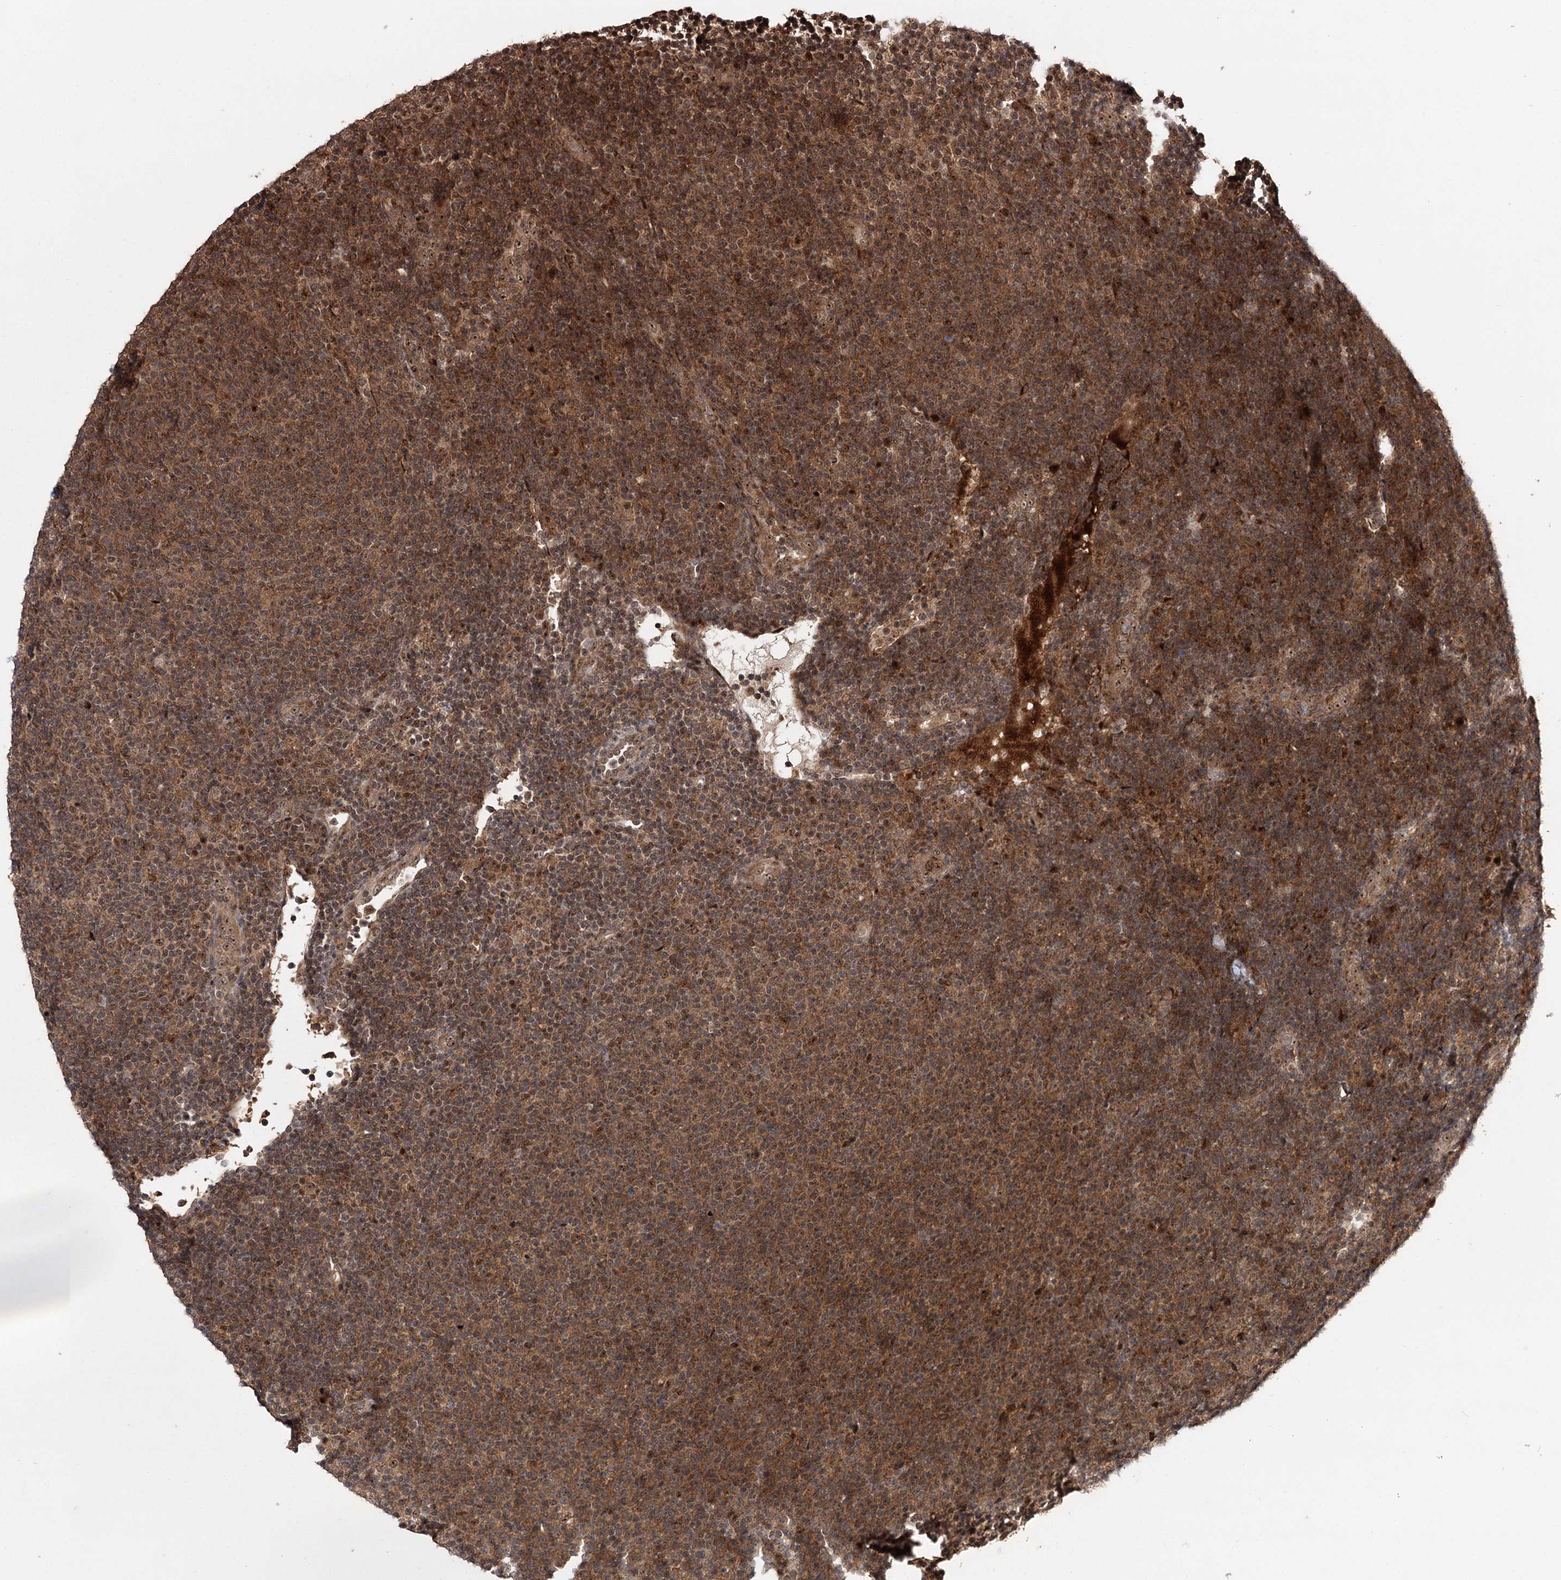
{"staining": {"intensity": "strong", "quantity": ">75%", "location": "cytoplasmic/membranous,nuclear"}, "tissue": "lymphoma", "cell_type": "Tumor cells", "image_type": "cancer", "snomed": [{"axis": "morphology", "description": "Malignant lymphoma, non-Hodgkin's type, Low grade"}, {"axis": "topography", "description": "Lymph node"}], "caption": "Low-grade malignant lymphoma, non-Hodgkin's type stained for a protein reveals strong cytoplasmic/membranous and nuclear positivity in tumor cells. Using DAB (3,3'-diaminobenzidine) (brown) and hematoxylin (blue) stains, captured at high magnification using brightfield microscopy.", "gene": "MKNK2", "patient": {"sex": "male", "age": 66}}